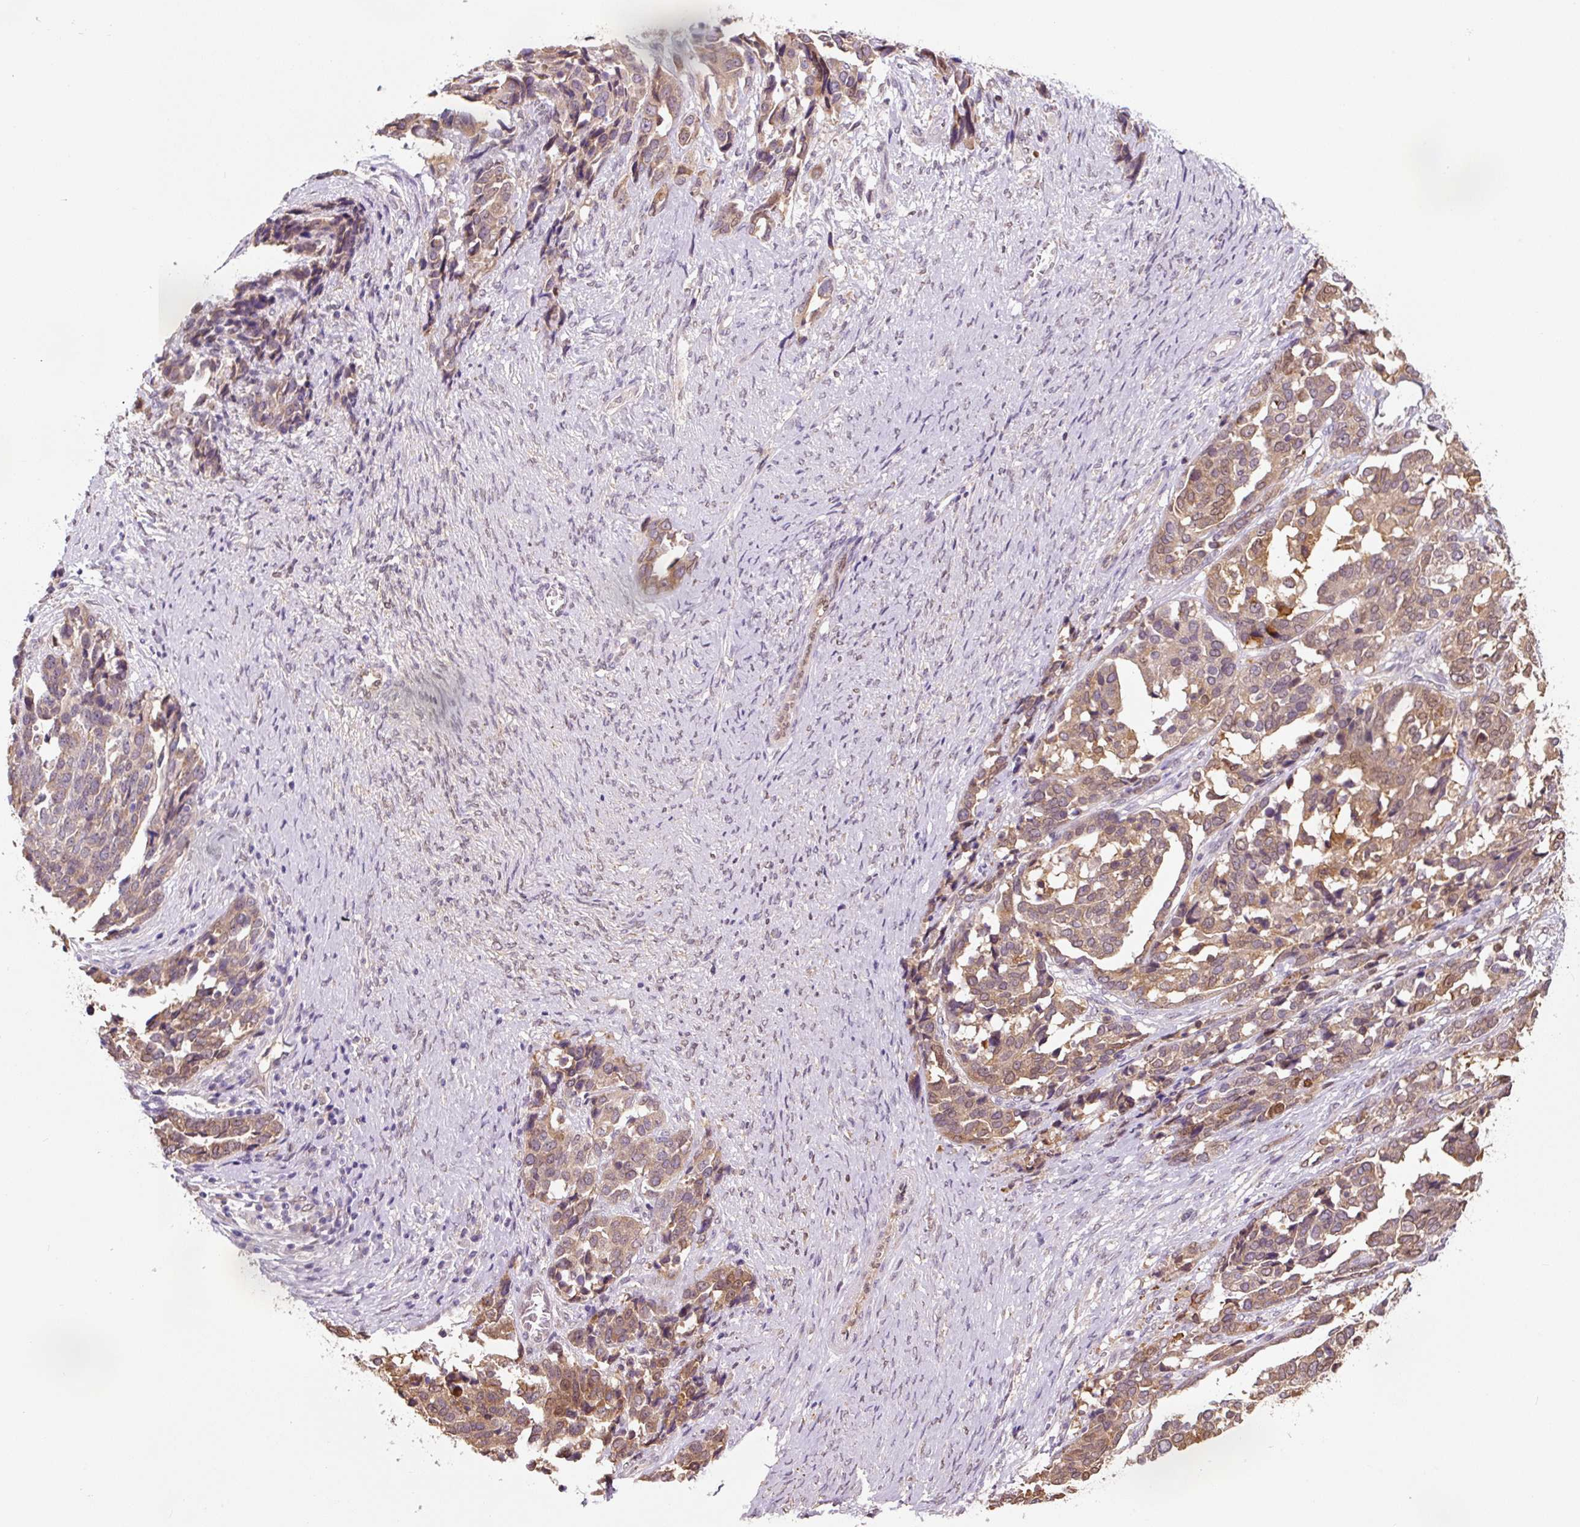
{"staining": {"intensity": "weak", "quantity": "25%-75%", "location": "cytoplasmic/membranous"}, "tissue": "ovarian cancer", "cell_type": "Tumor cells", "image_type": "cancer", "snomed": [{"axis": "morphology", "description": "Cystadenocarcinoma, serous, NOS"}, {"axis": "topography", "description": "Ovary"}], "caption": "This micrograph shows immunohistochemistry (IHC) staining of human ovarian cancer, with low weak cytoplasmic/membranous expression in about 25%-75% of tumor cells.", "gene": "ASRGL1", "patient": {"sex": "female", "age": 44}}